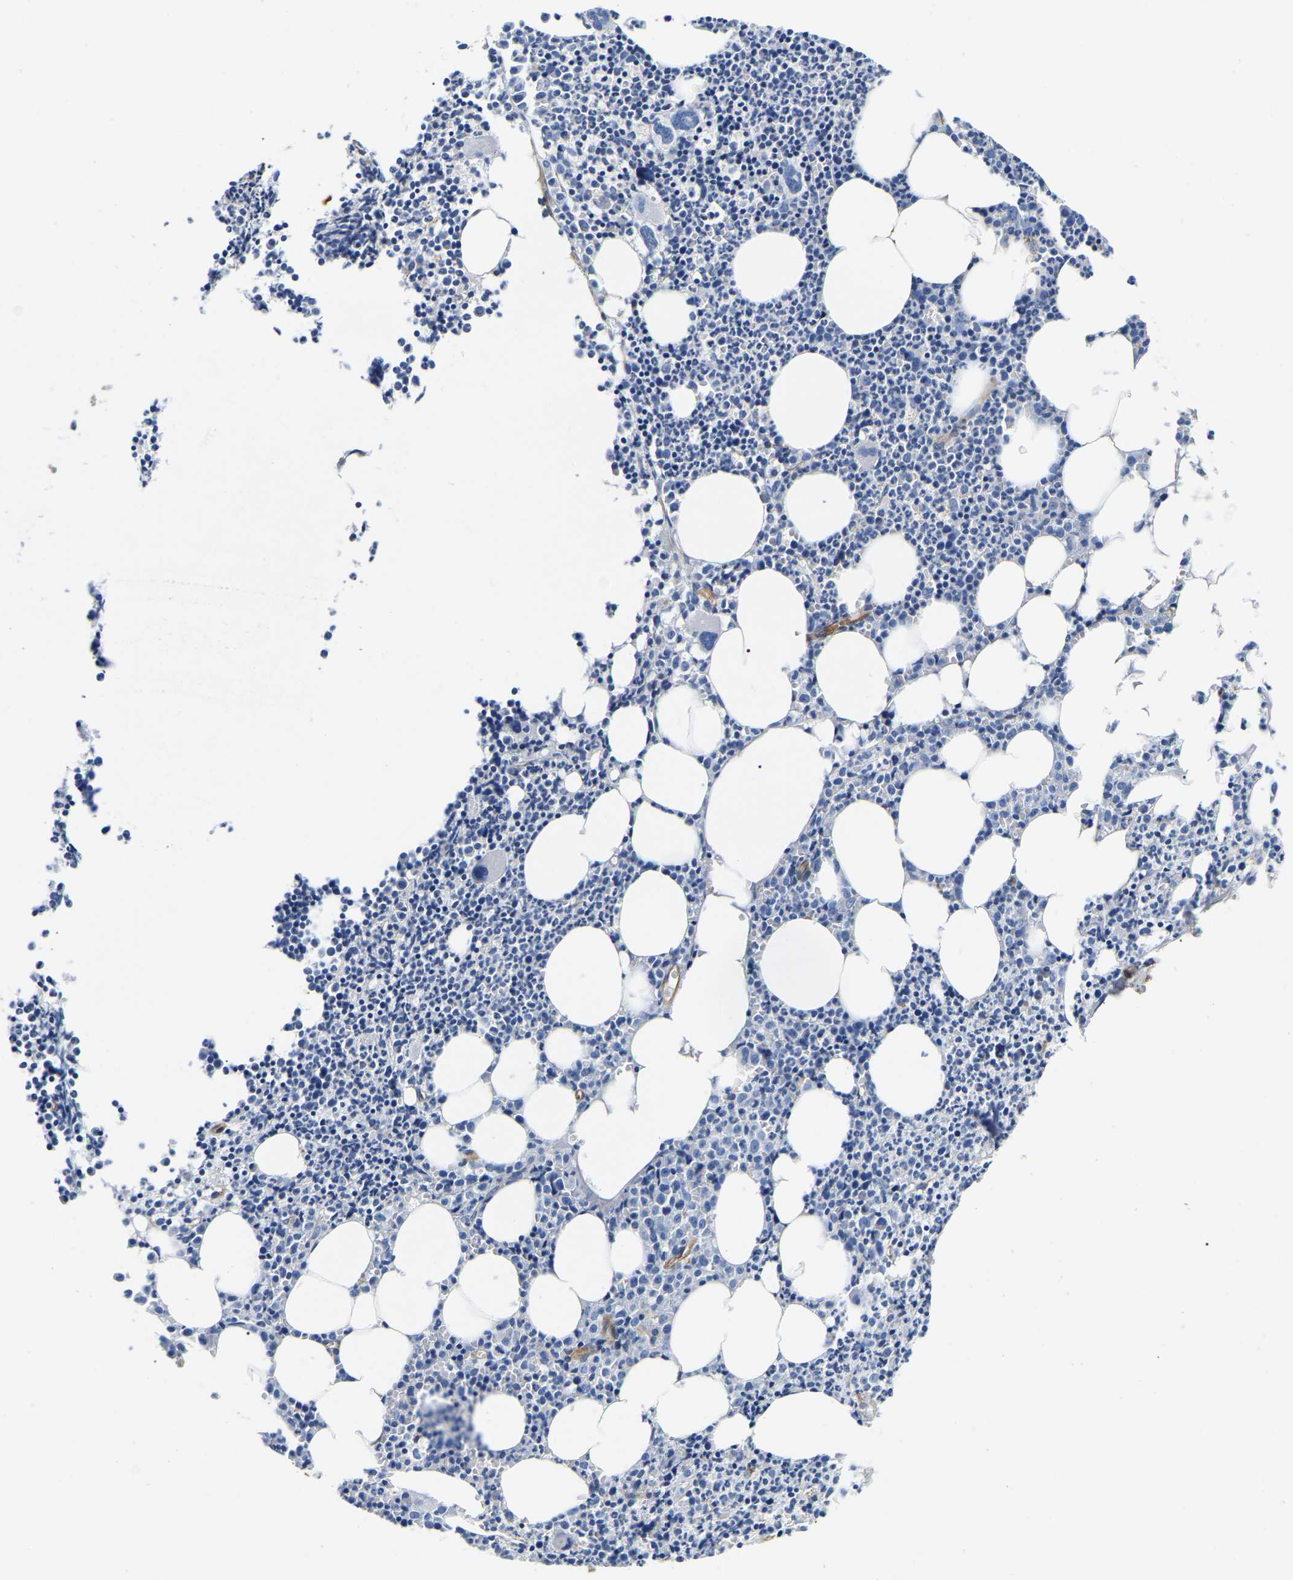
{"staining": {"intensity": "weak", "quantity": "25%-75%", "location": "cytoplasmic/membranous"}, "tissue": "bone marrow", "cell_type": "Hematopoietic cells", "image_type": "normal", "snomed": [{"axis": "morphology", "description": "Normal tissue, NOS"}, {"axis": "morphology", "description": "Inflammation, NOS"}, {"axis": "topography", "description": "Bone marrow"}], "caption": "Immunohistochemical staining of benign human bone marrow displays 25%-75% levels of weak cytoplasmic/membranous protein positivity in about 25%-75% of hematopoietic cells. (Brightfield microscopy of DAB IHC at high magnification).", "gene": "DUSP8", "patient": {"sex": "female", "age": 53}}